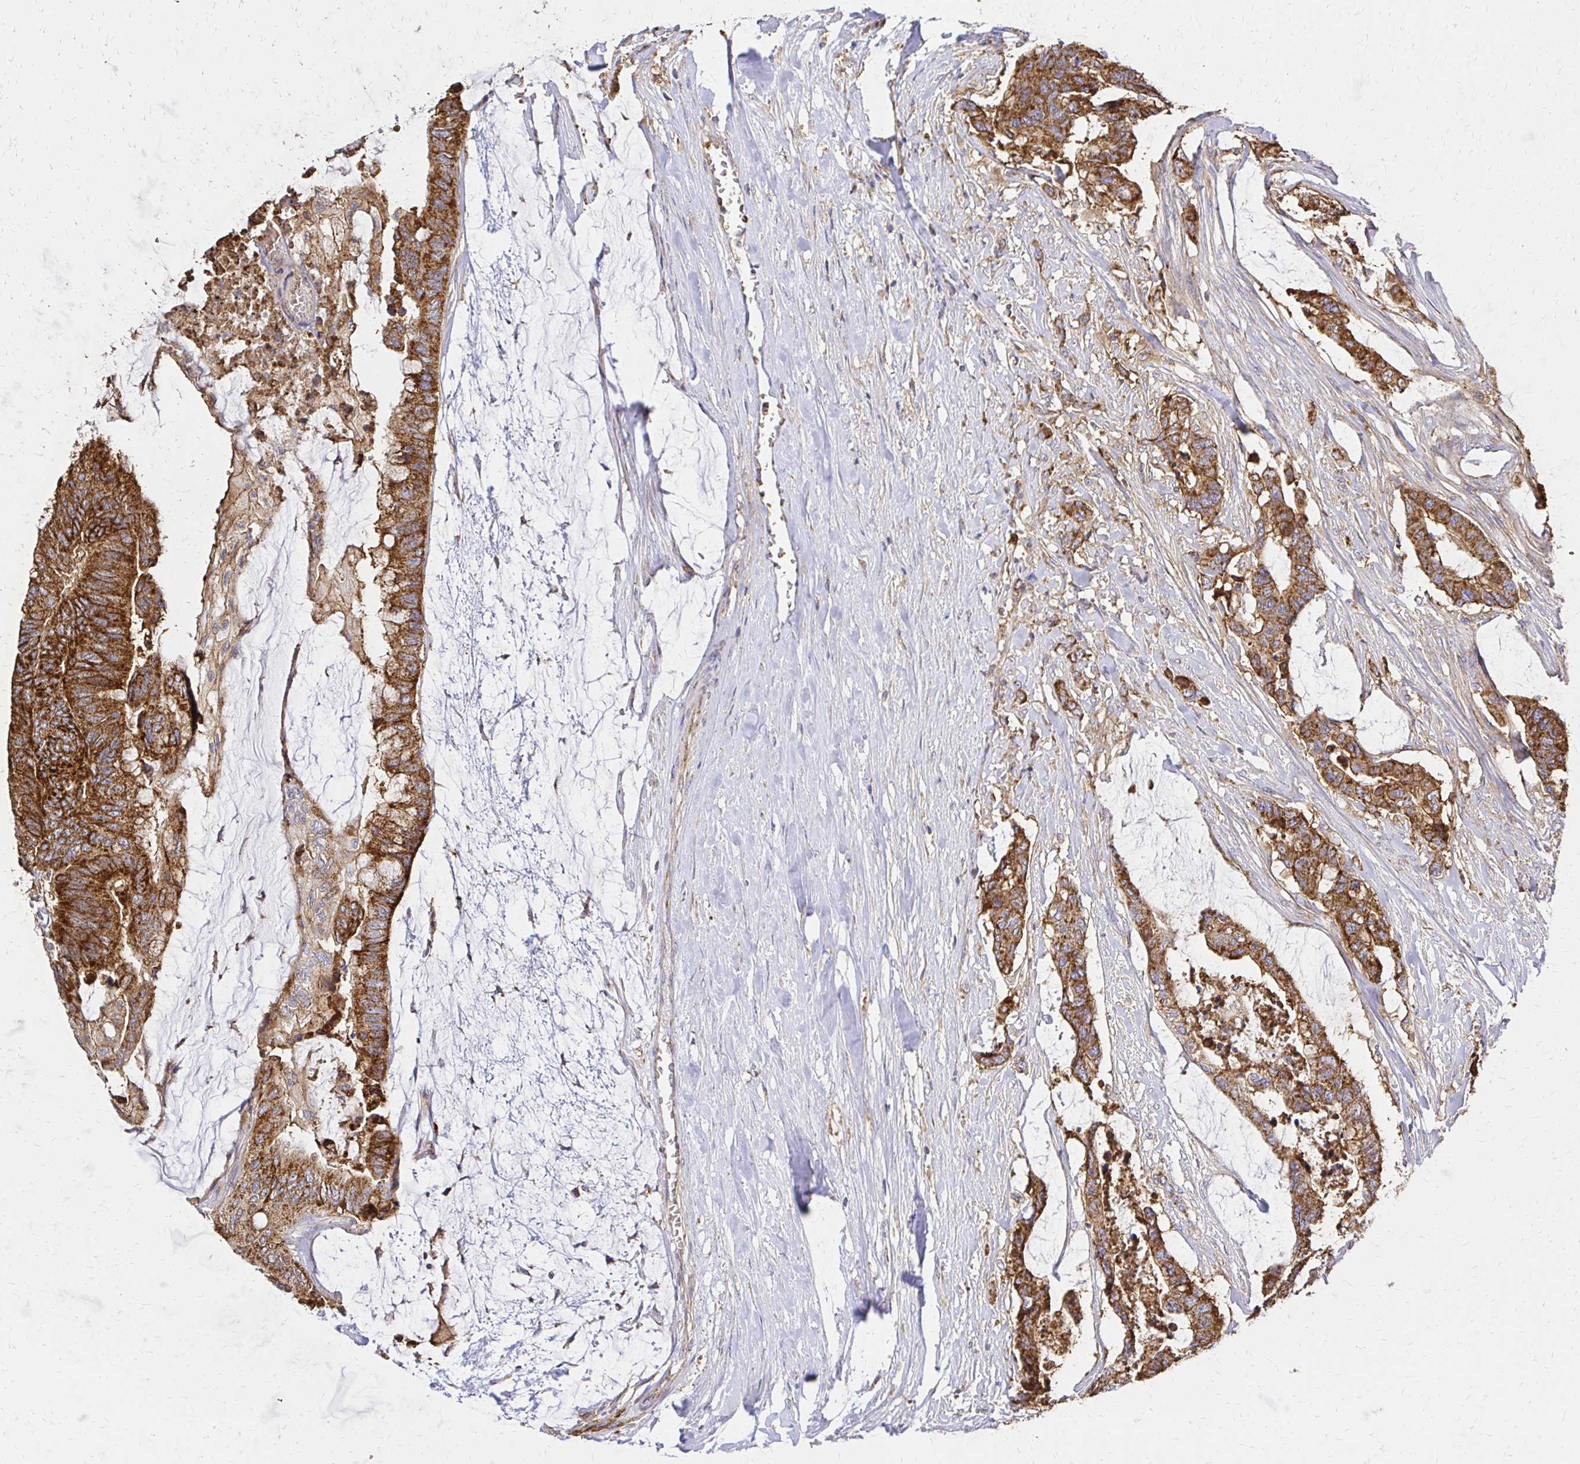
{"staining": {"intensity": "strong", "quantity": ">75%", "location": "cytoplasmic/membranous"}, "tissue": "colorectal cancer", "cell_type": "Tumor cells", "image_type": "cancer", "snomed": [{"axis": "morphology", "description": "Adenocarcinoma, NOS"}, {"axis": "topography", "description": "Rectum"}], "caption": "A histopathology image of colorectal cancer stained for a protein shows strong cytoplasmic/membranous brown staining in tumor cells.", "gene": "MRPL13", "patient": {"sex": "female", "age": 59}}